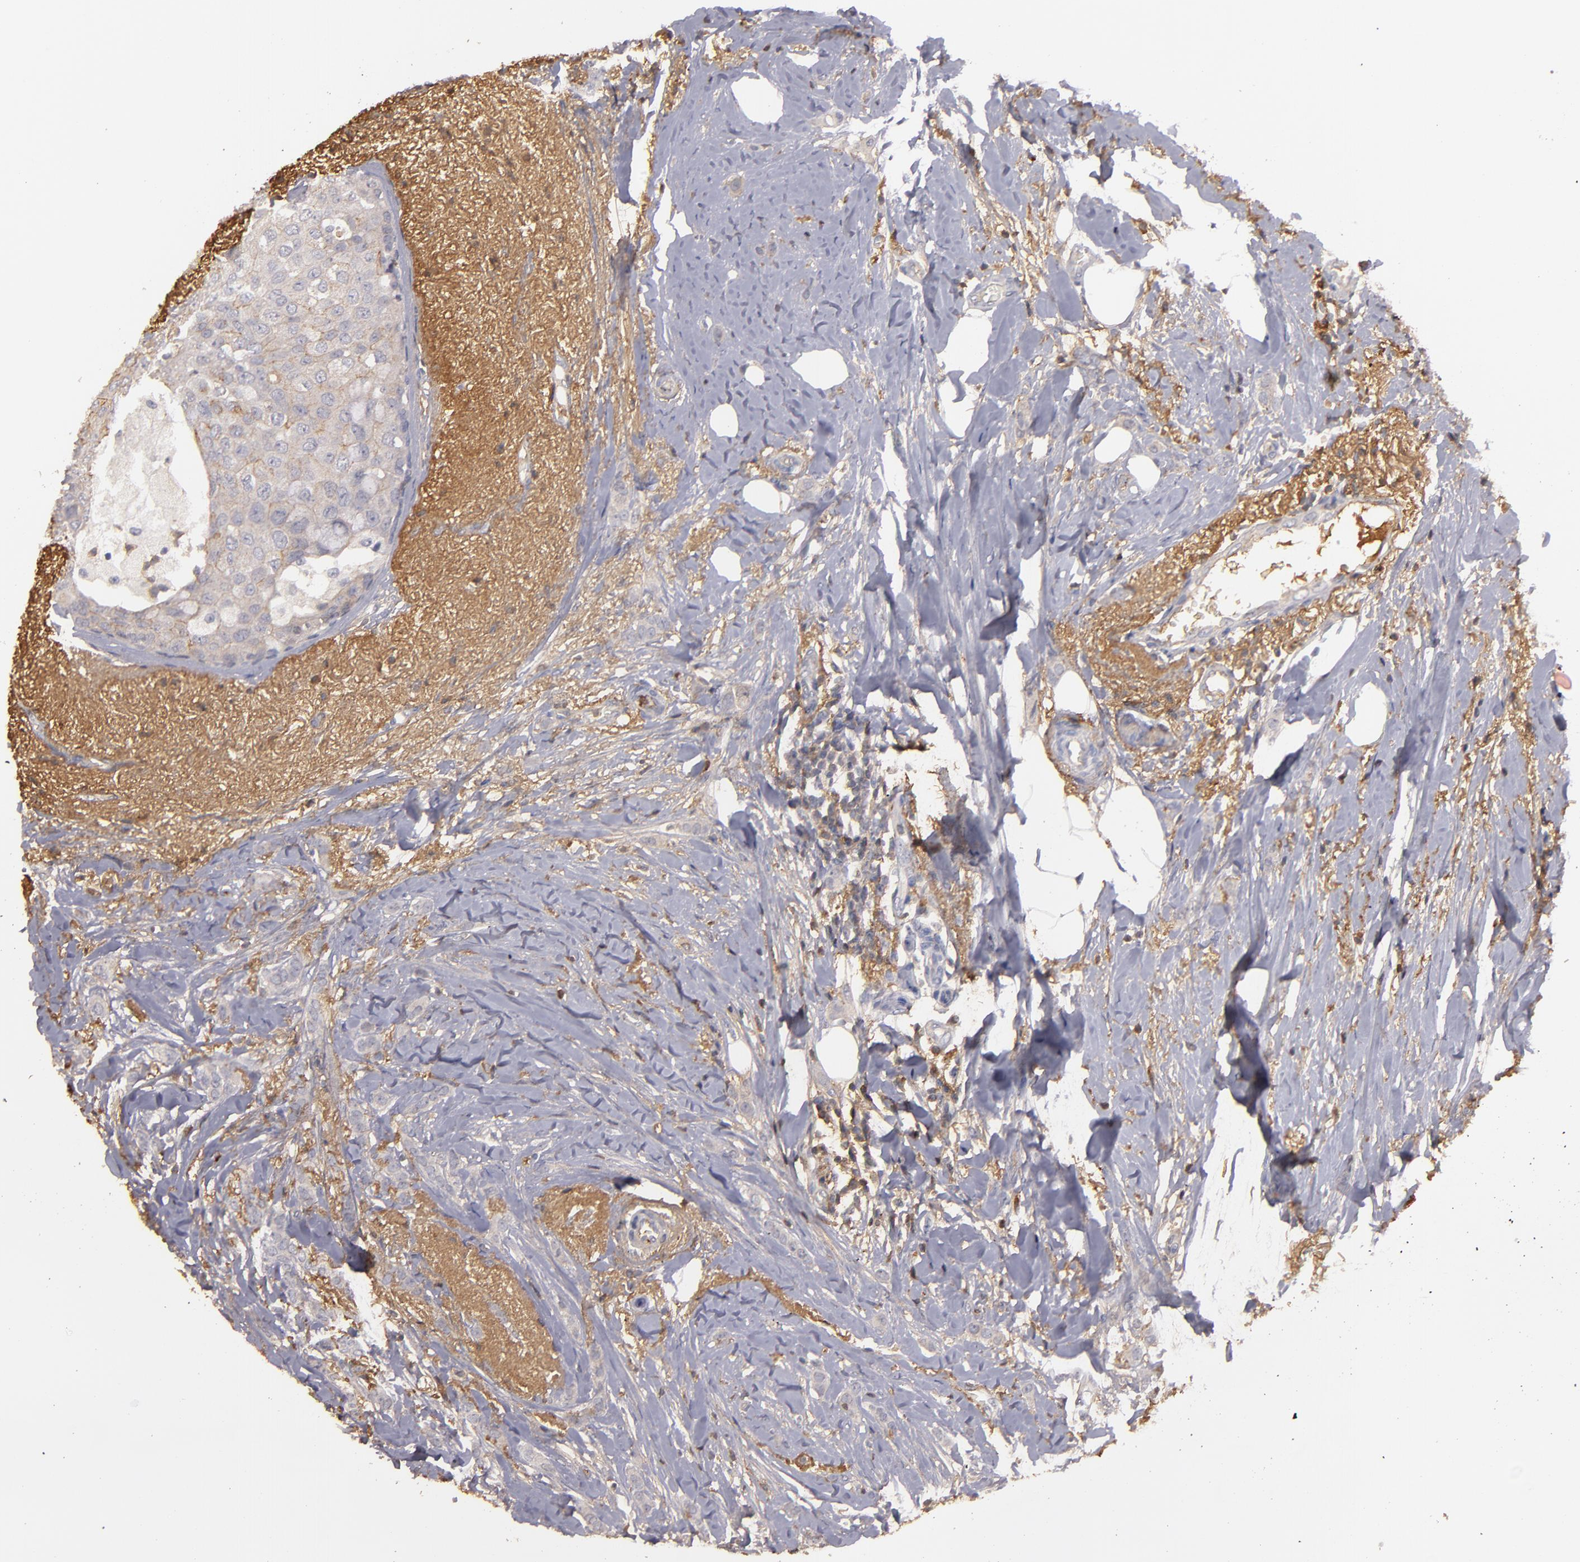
{"staining": {"intensity": "negative", "quantity": "none", "location": "none"}, "tissue": "breast cancer", "cell_type": "Tumor cells", "image_type": "cancer", "snomed": [{"axis": "morphology", "description": "Lobular carcinoma"}, {"axis": "topography", "description": "Breast"}], "caption": "The image shows no staining of tumor cells in breast cancer (lobular carcinoma).", "gene": "MBL2", "patient": {"sex": "female", "age": 55}}